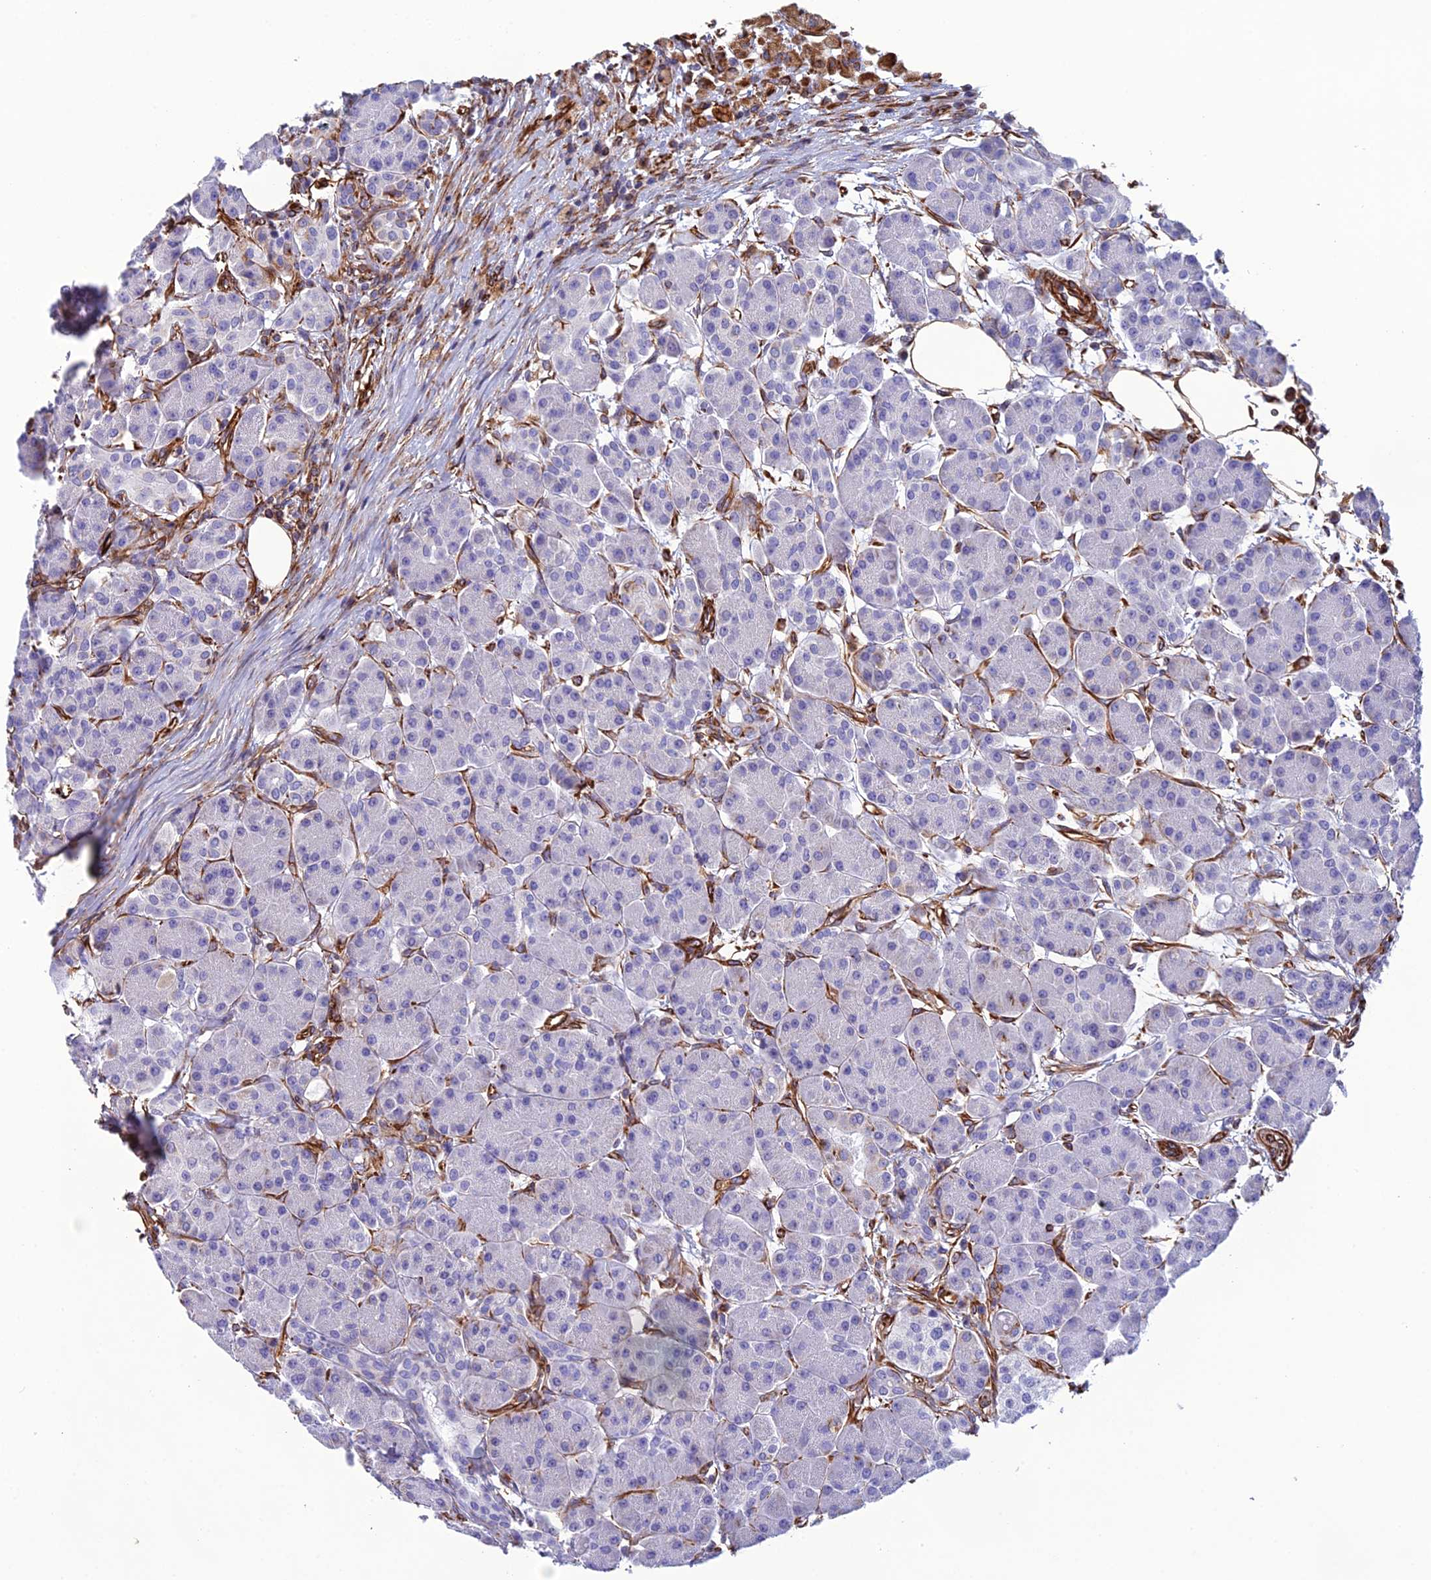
{"staining": {"intensity": "negative", "quantity": "none", "location": "none"}, "tissue": "pancreas", "cell_type": "Exocrine glandular cells", "image_type": "normal", "snomed": [{"axis": "morphology", "description": "Normal tissue, NOS"}, {"axis": "topography", "description": "Pancreas"}], "caption": "IHC of benign human pancreas exhibits no expression in exocrine glandular cells. (Brightfield microscopy of DAB immunohistochemistry at high magnification).", "gene": "FBXL20", "patient": {"sex": "male", "age": 63}}